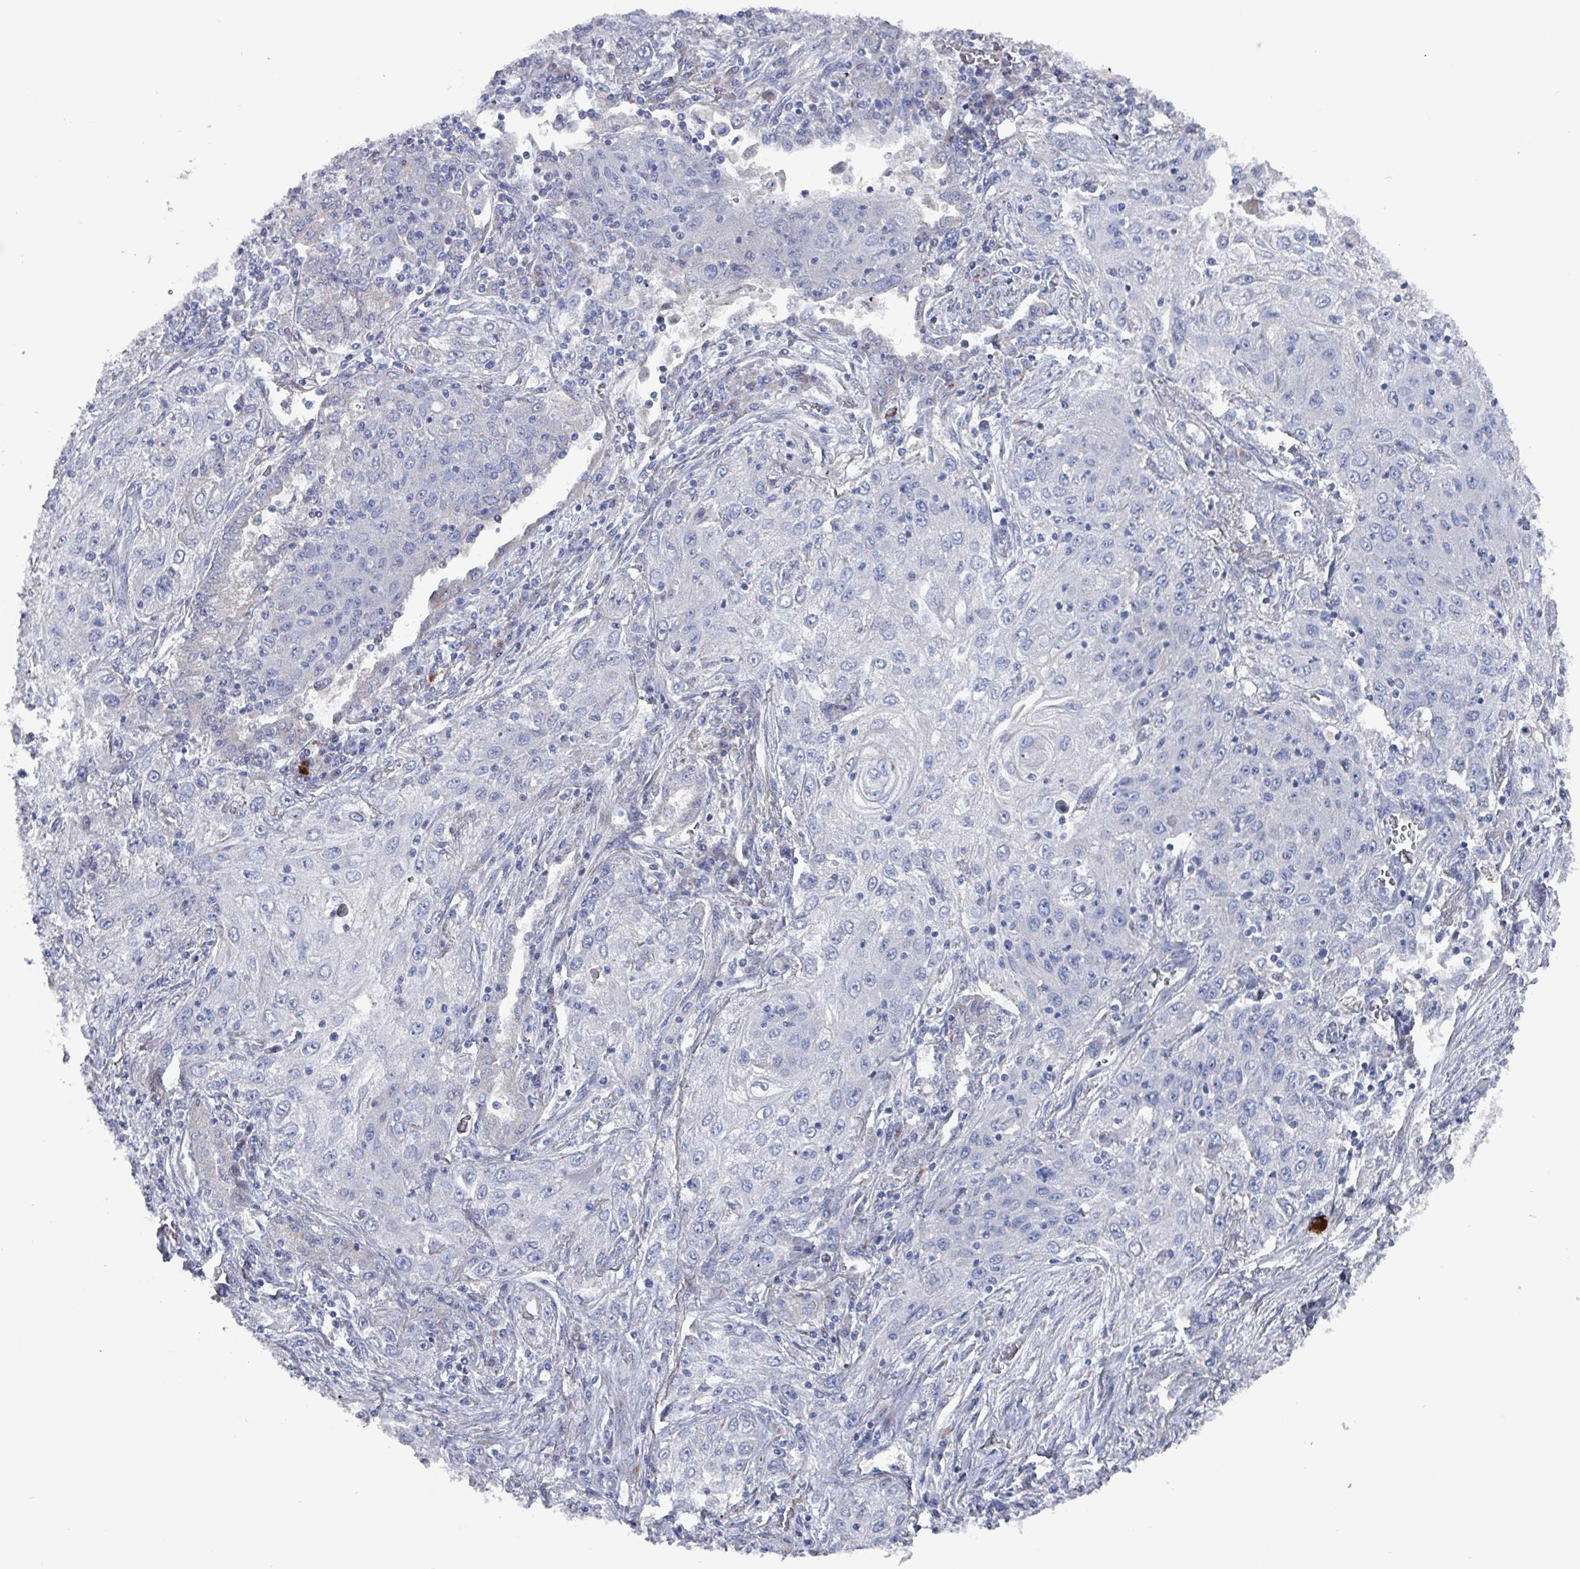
{"staining": {"intensity": "negative", "quantity": "none", "location": "none"}, "tissue": "lung cancer", "cell_type": "Tumor cells", "image_type": "cancer", "snomed": [{"axis": "morphology", "description": "Squamous cell carcinoma, NOS"}, {"axis": "topography", "description": "Lung"}], "caption": "Tumor cells show no significant expression in lung cancer.", "gene": "DRD5", "patient": {"sex": "female", "age": 69}}